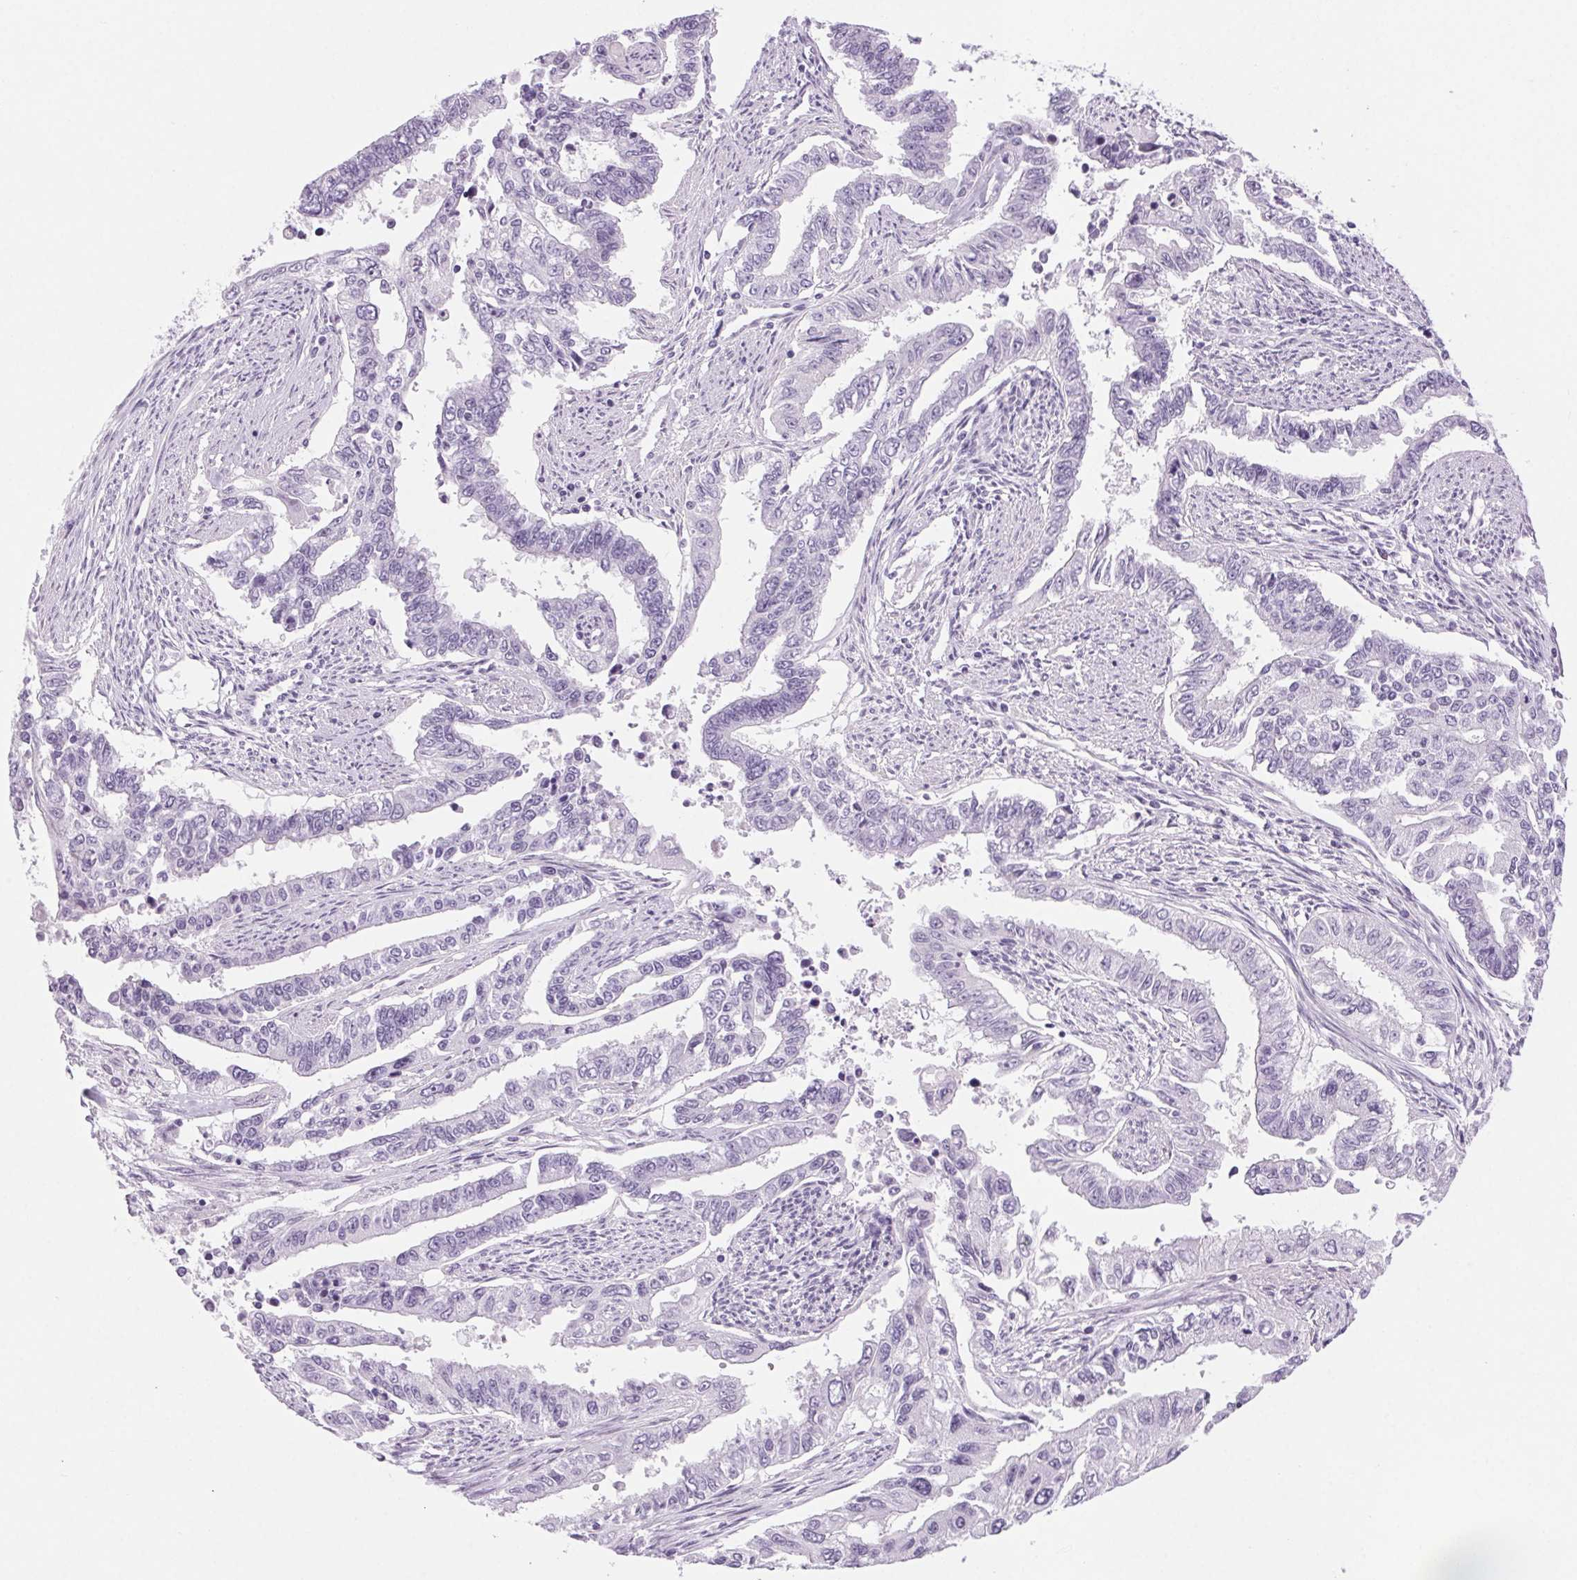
{"staining": {"intensity": "negative", "quantity": "none", "location": "none"}, "tissue": "endometrial cancer", "cell_type": "Tumor cells", "image_type": "cancer", "snomed": [{"axis": "morphology", "description": "Adenocarcinoma, NOS"}, {"axis": "topography", "description": "Uterus"}], "caption": "This is an immunohistochemistry image of endometrial cancer. There is no positivity in tumor cells.", "gene": "LRP2", "patient": {"sex": "female", "age": 59}}